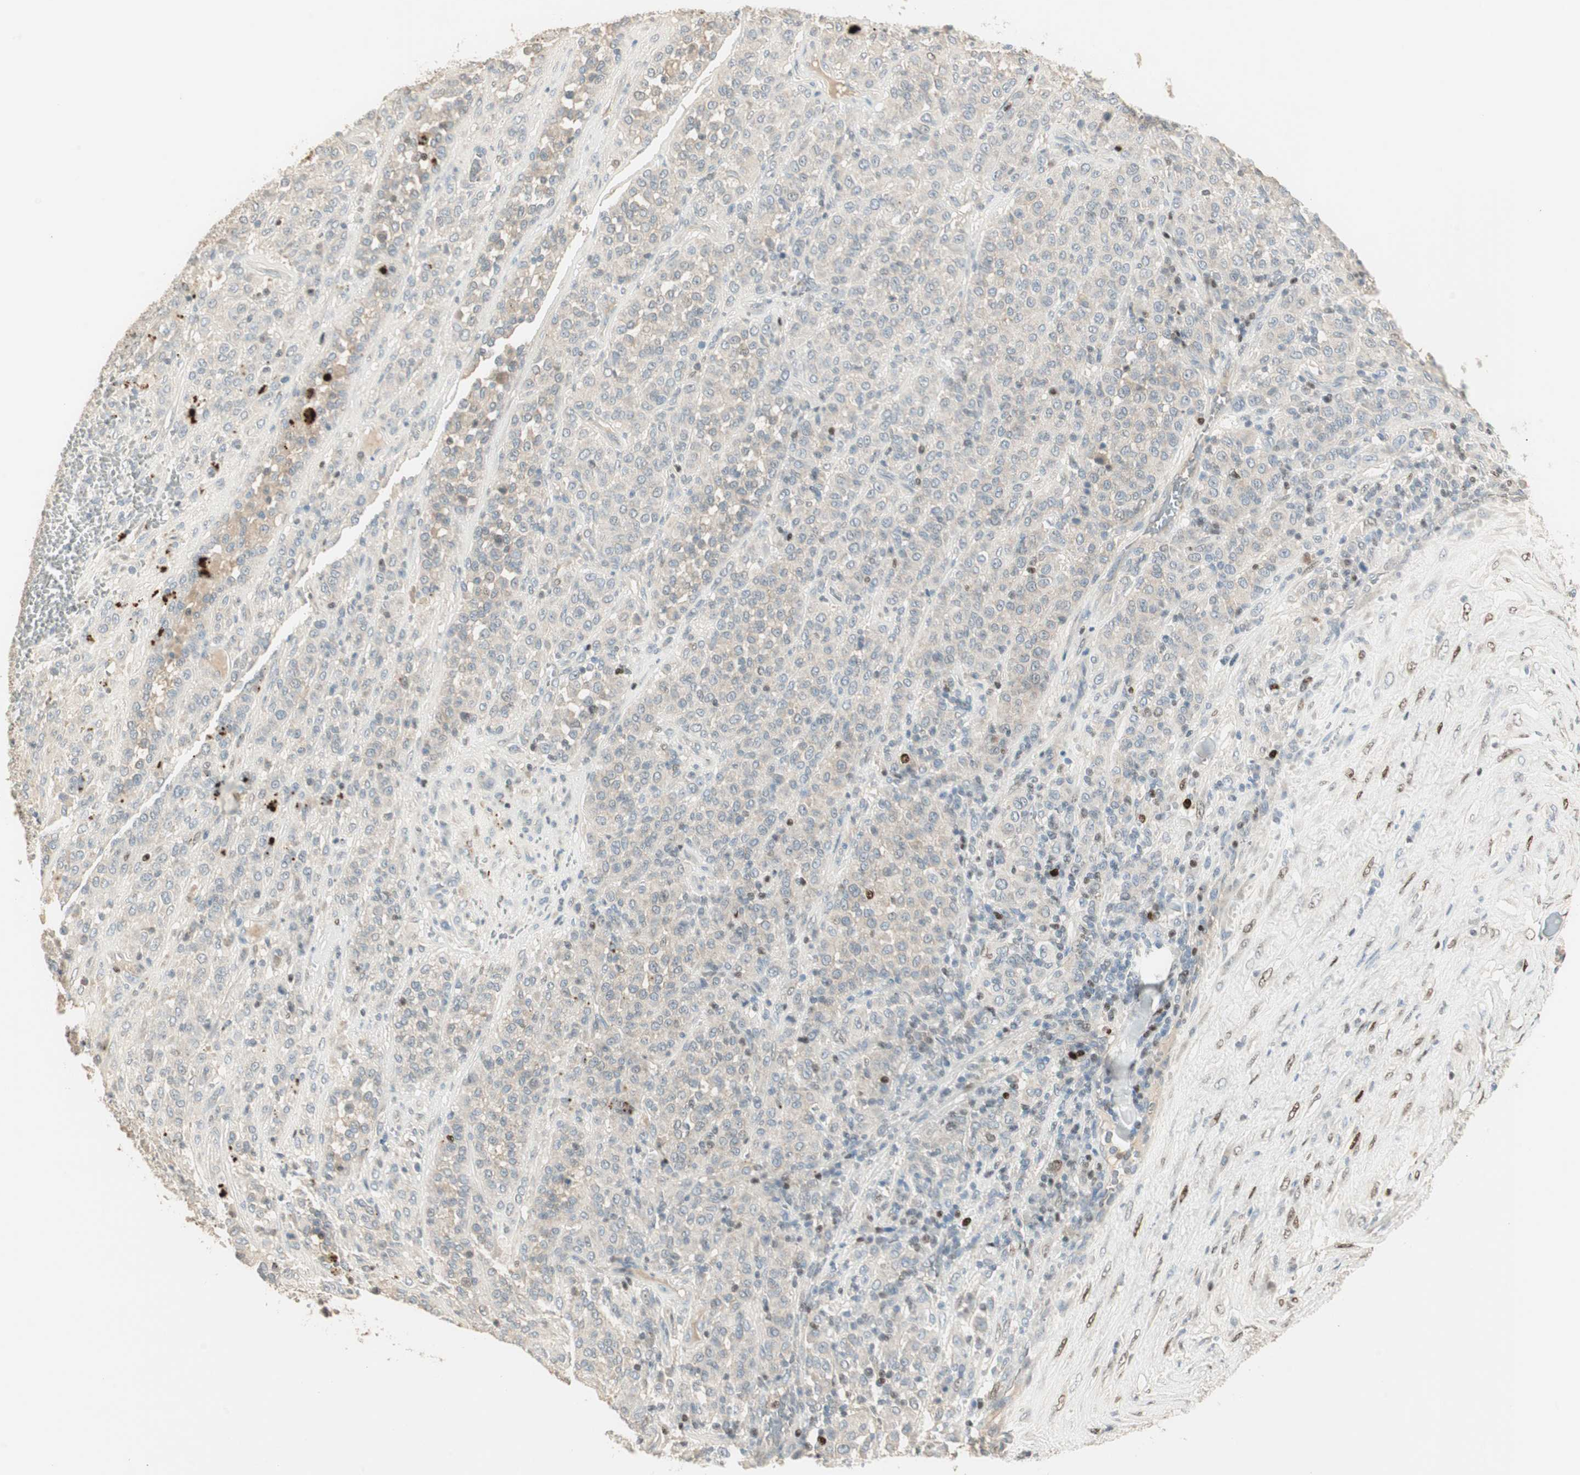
{"staining": {"intensity": "weak", "quantity": "<25%", "location": "cytoplasmic/membranous"}, "tissue": "melanoma", "cell_type": "Tumor cells", "image_type": "cancer", "snomed": [{"axis": "morphology", "description": "Malignant melanoma, Metastatic site"}, {"axis": "topography", "description": "Pancreas"}], "caption": "IHC micrograph of malignant melanoma (metastatic site) stained for a protein (brown), which displays no staining in tumor cells. (Stains: DAB IHC with hematoxylin counter stain, Microscopy: brightfield microscopy at high magnification).", "gene": "RUNX2", "patient": {"sex": "female", "age": 30}}